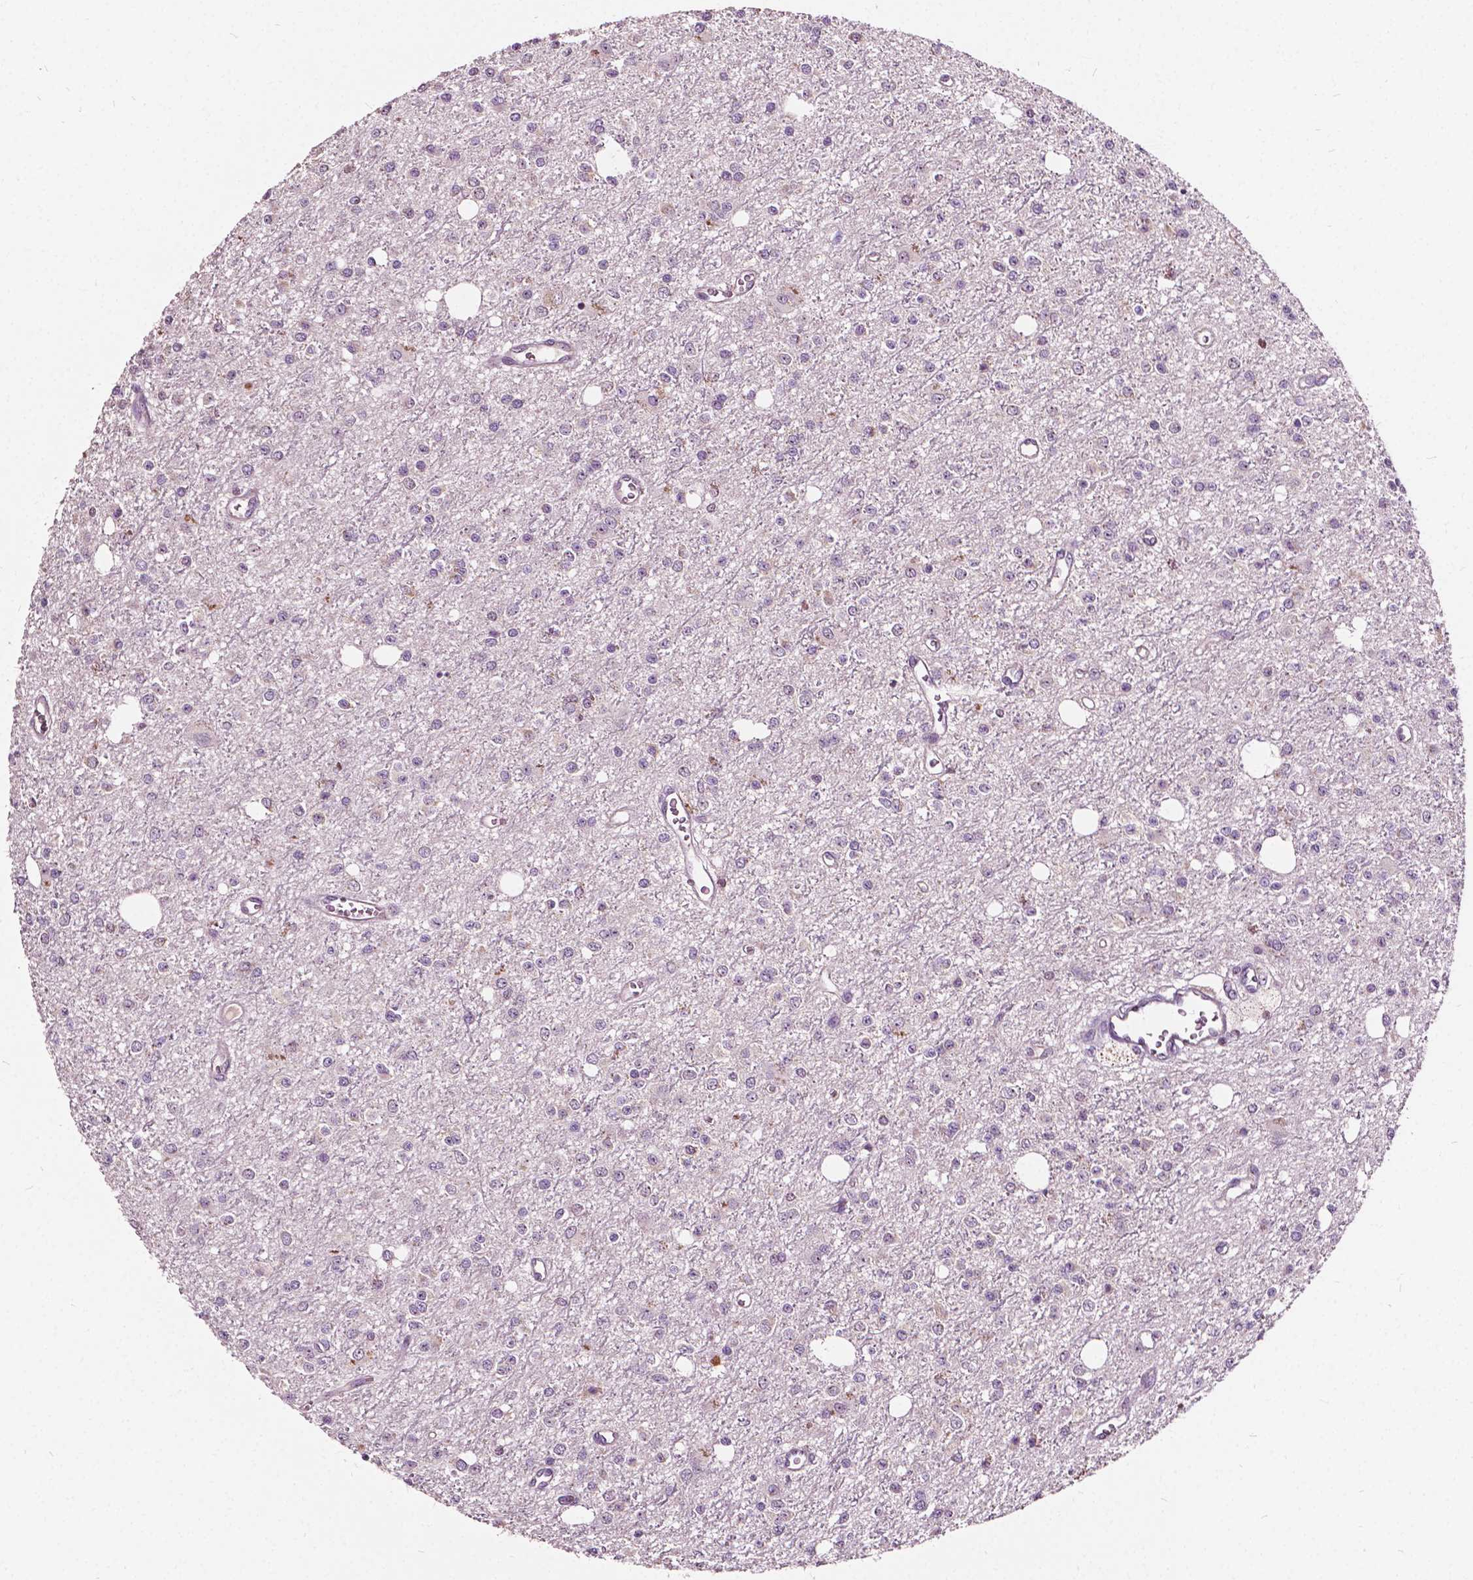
{"staining": {"intensity": "negative", "quantity": "none", "location": "none"}, "tissue": "glioma", "cell_type": "Tumor cells", "image_type": "cancer", "snomed": [{"axis": "morphology", "description": "Glioma, malignant, Low grade"}, {"axis": "topography", "description": "Brain"}], "caption": "An IHC micrograph of malignant glioma (low-grade) is shown. There is no staining in tumor cells of malignant glioma (low-grade).", "gene": "ODF3L2", "patient": {"sex": "female", "age": 45}}